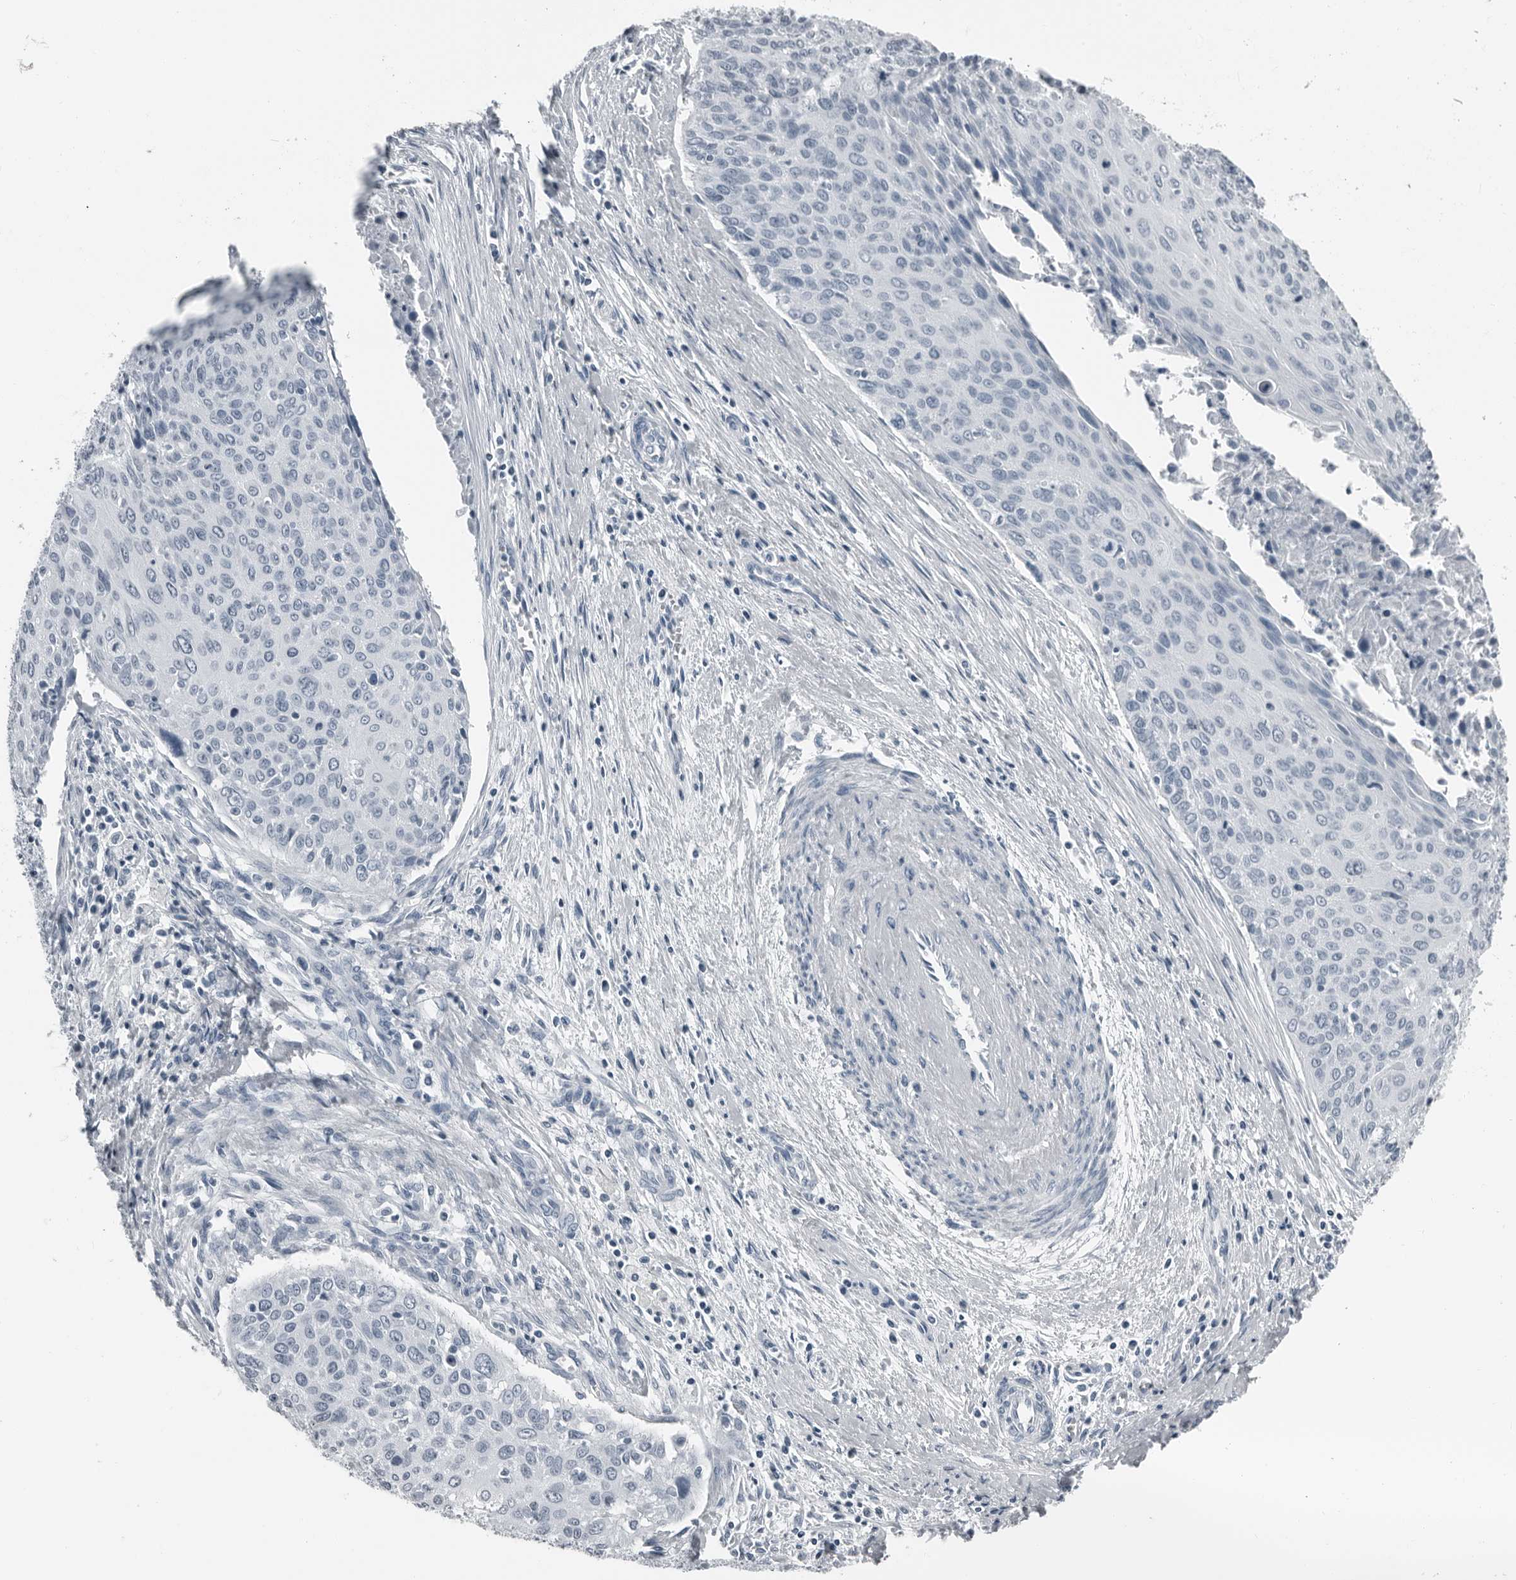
{"staining": {"intensity": "negative", "quantity": "none", "location": "none"}, "tissue": "cervical cancer", "cell_type": "Tumor cells", "image_type": "cancer", "snomed": [{"axis": "morphology", "description": "Squamous cell carcinoma, NOS"}, {"axis": "topography", "description": "Cervix"}], "caption": "The IHC photomicrograph has no significant expression in tumor cells of cervical cancer tissue.", "gene": "PRSS1", "patient": {"sex": "female", "age": 55}}